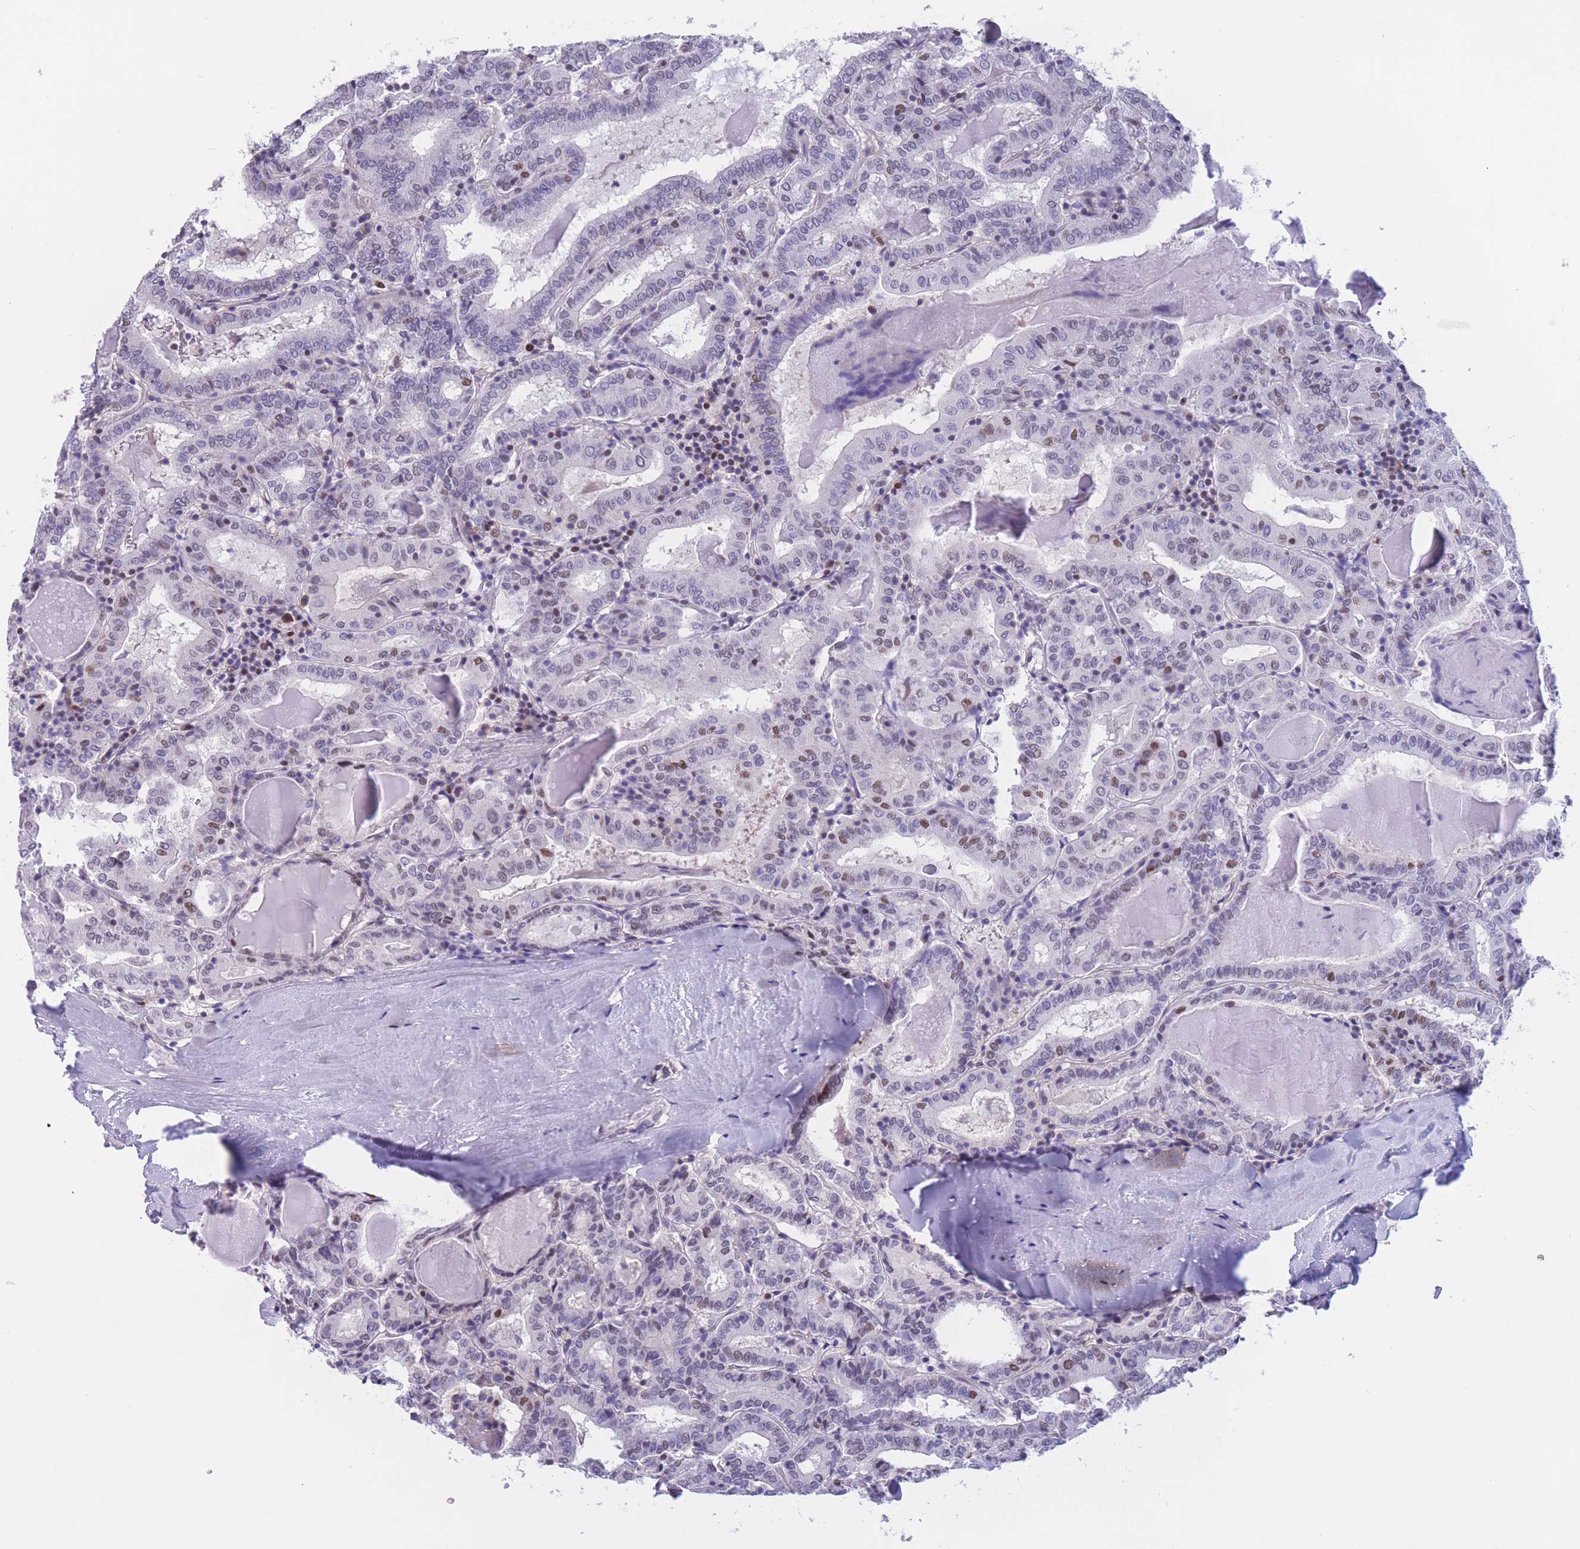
{"staining": {"intensity": "weak", "quantity": "<25%", "location": "nuclear"}, "tissue": "thyroid cancer", "cell_type": "Tumor cells", "image_type": "cancer", "snomed": [{"axis": "morphology", "description": "Papillary adenocarcinoma, NOS"}, {"axis": "topography", "description": "Thyroid gland"}], "caption": "Micrograph shows no protein staining in tumor cells of thyroid papillary adenocarcinoma tissue.", "gene": "NASP", "patient": {"sex": "female", "age": 72}}